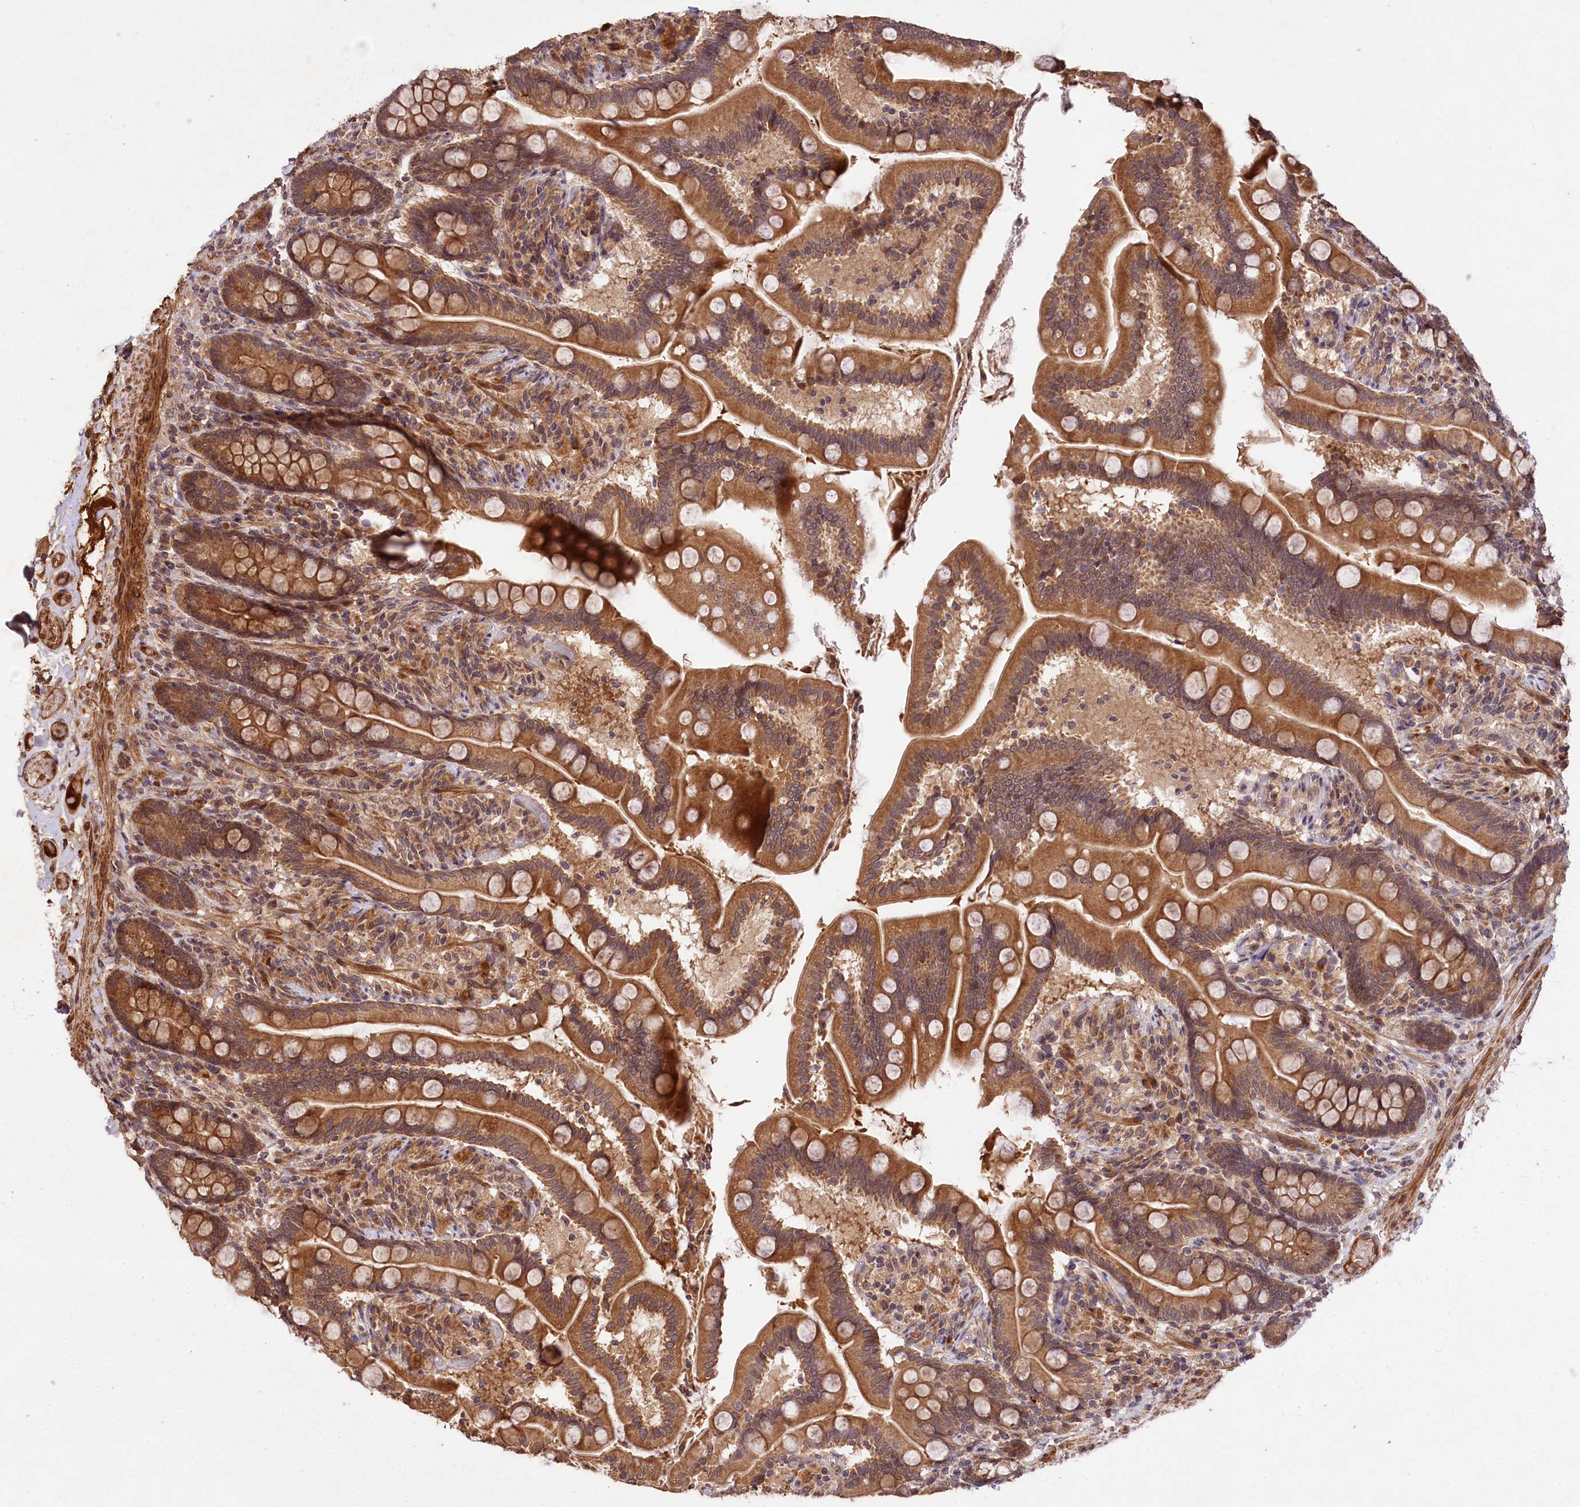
{"staining": {"intensity": "moderate", "quantity": ">75%", "location": "cytoplasmic/membranous"}, "tissue": "small intestine", "cell_type": "Glandular cells", "image_type": "normal", "snomed": [{"axis": "morphology", "description": "Normal tissue, NOS"}, {"axis": "topography", "description": "Small intestine"}], "caption": "Brown immunohistochemical staining in normal small intestine shows moderate cytoplasmic/membranous positivity in approximately >75% of glandular cells.", "gene": "MCF2L2", "patient": {"sex": "female", "age": 64}}